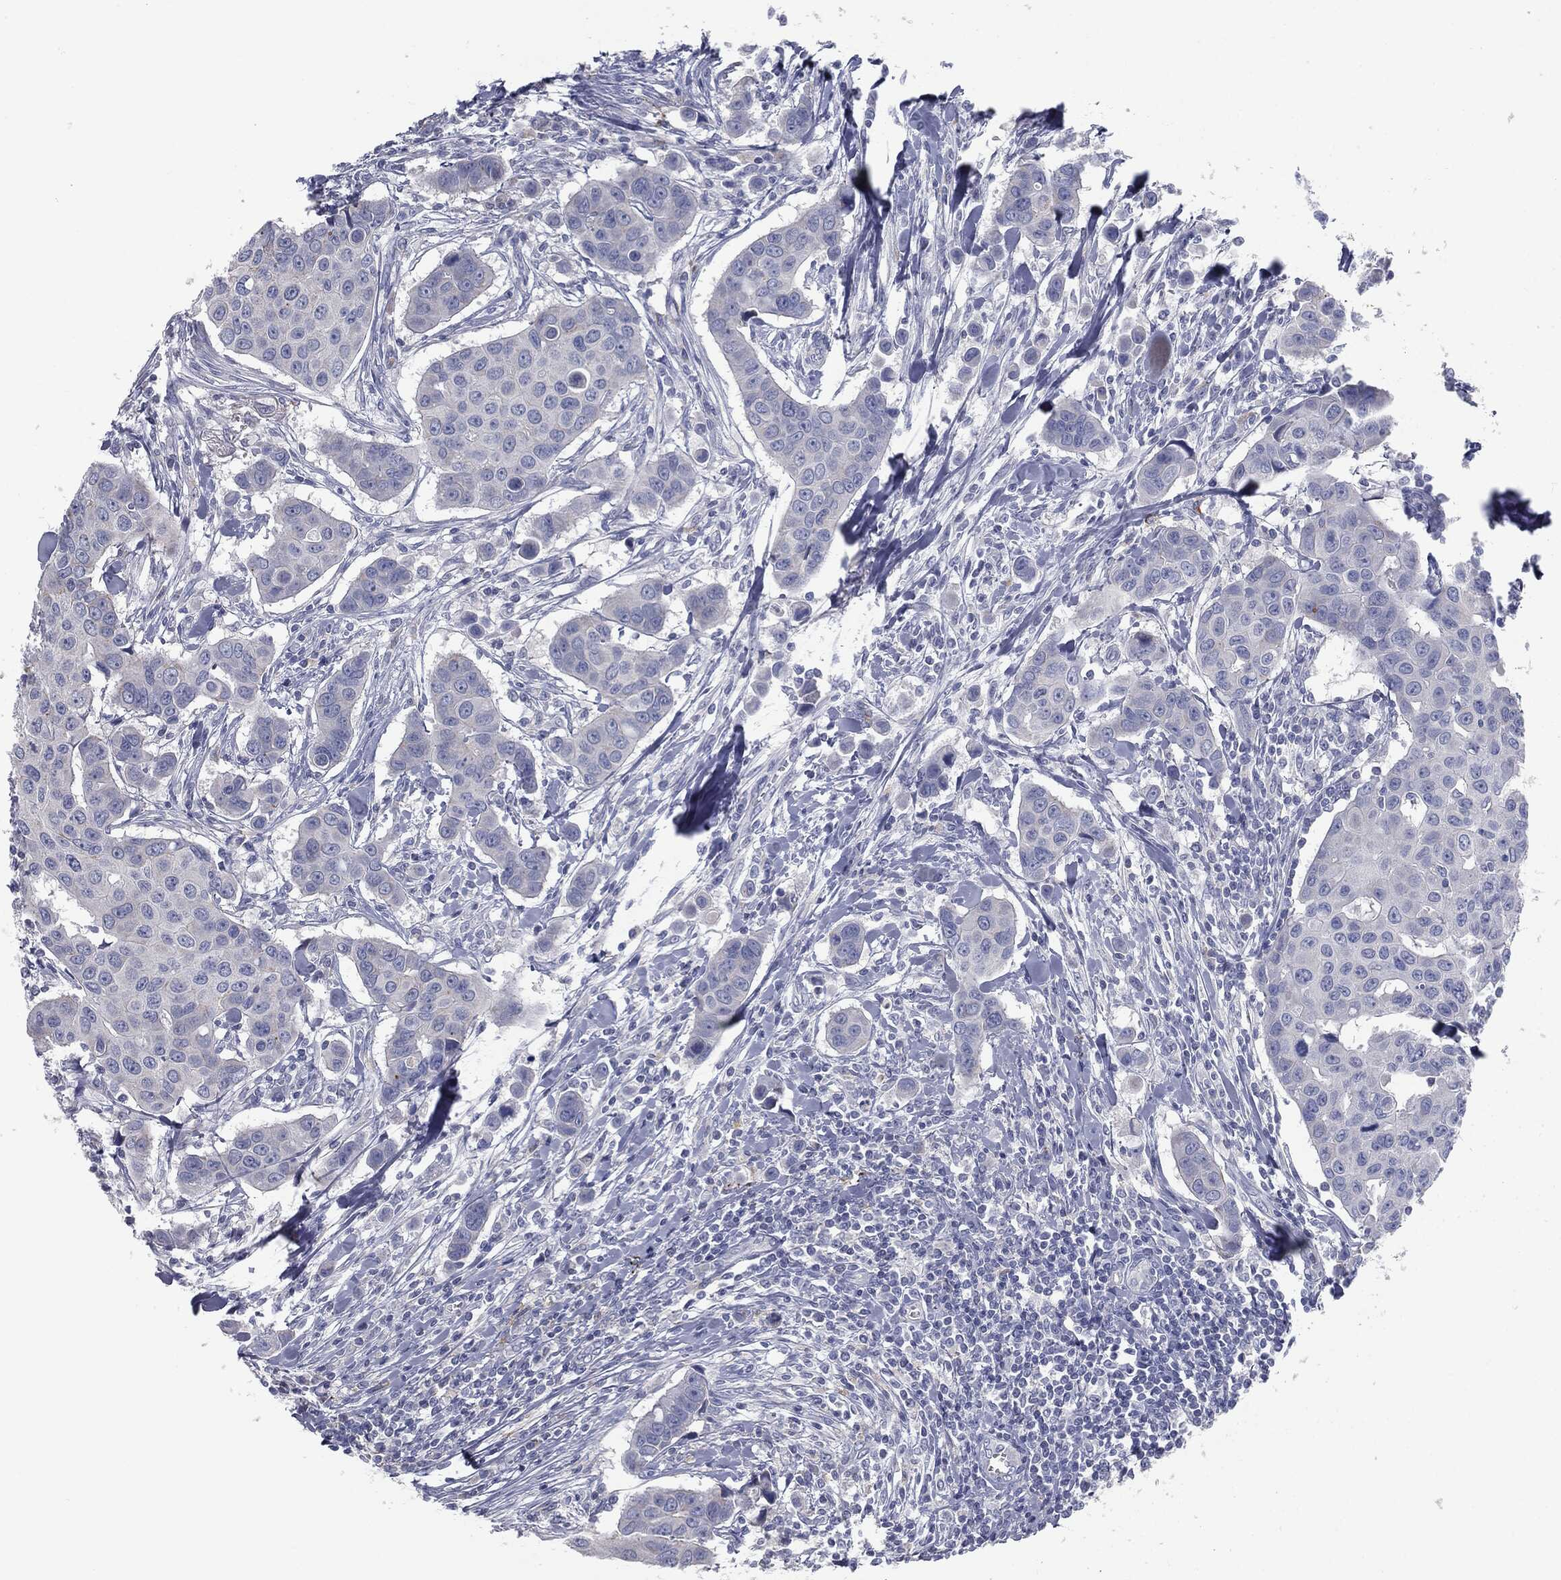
{"staining": {"intensity": "negative", "quantity": "none", "location": "none"}, "tissue": "breast cancer", "cell_type": "Tumor cells", "image_type": "cancer", "snomed": [{"axis": "morphology", "description": "Duct carcinoma"}, {"axis": "topography", "description": "Breast"}], "caption": "A histopathology image of breast cancer (intraductal carcinoma) stained for a protein exhibits no brown staining in tumor cells.", "gene": "CAV3", "patient": {"sex": "female", "age": 24}}